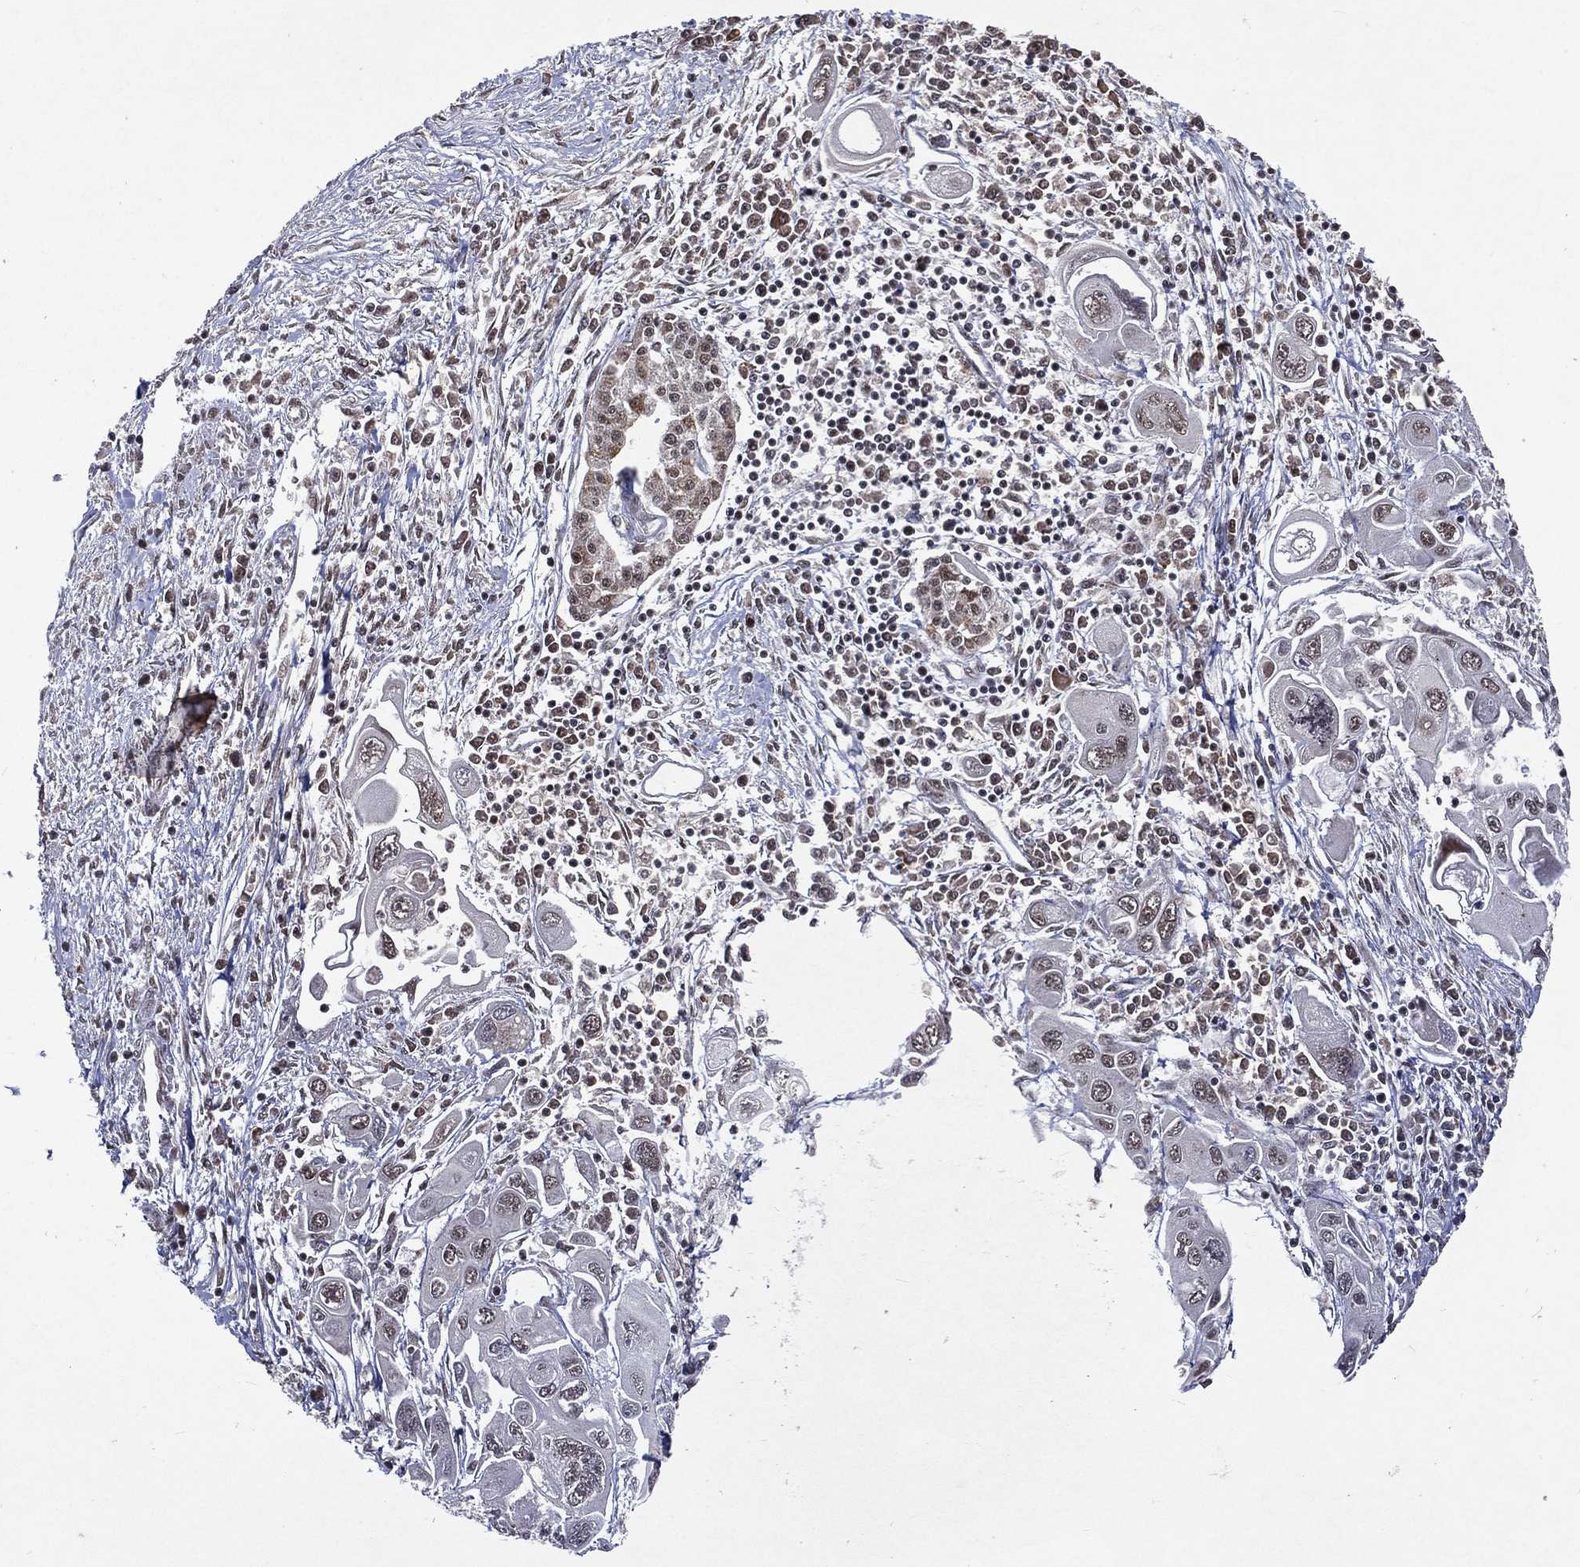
{"staining": {"intensity": "weak", "quantity": "<25%", "location": "nuclear"}, "tissue": "pancreatic cancer", "cell_type": "Tumor cells", "image_type": "cancer", "snomed": [{"axis": "morphology", "description": "Adenocarcinoma, NOS"}, {"axis": "topography", "description": "Pancreas"}], "caption": "Immunohistochemistry micrograph of pancreatic cancer (adenocarcinoma) stained for a protein (brown), which shows no staining in tumor cells.", "gene": "DMAP1", "patient": {"sex": "male", "age": 70}}